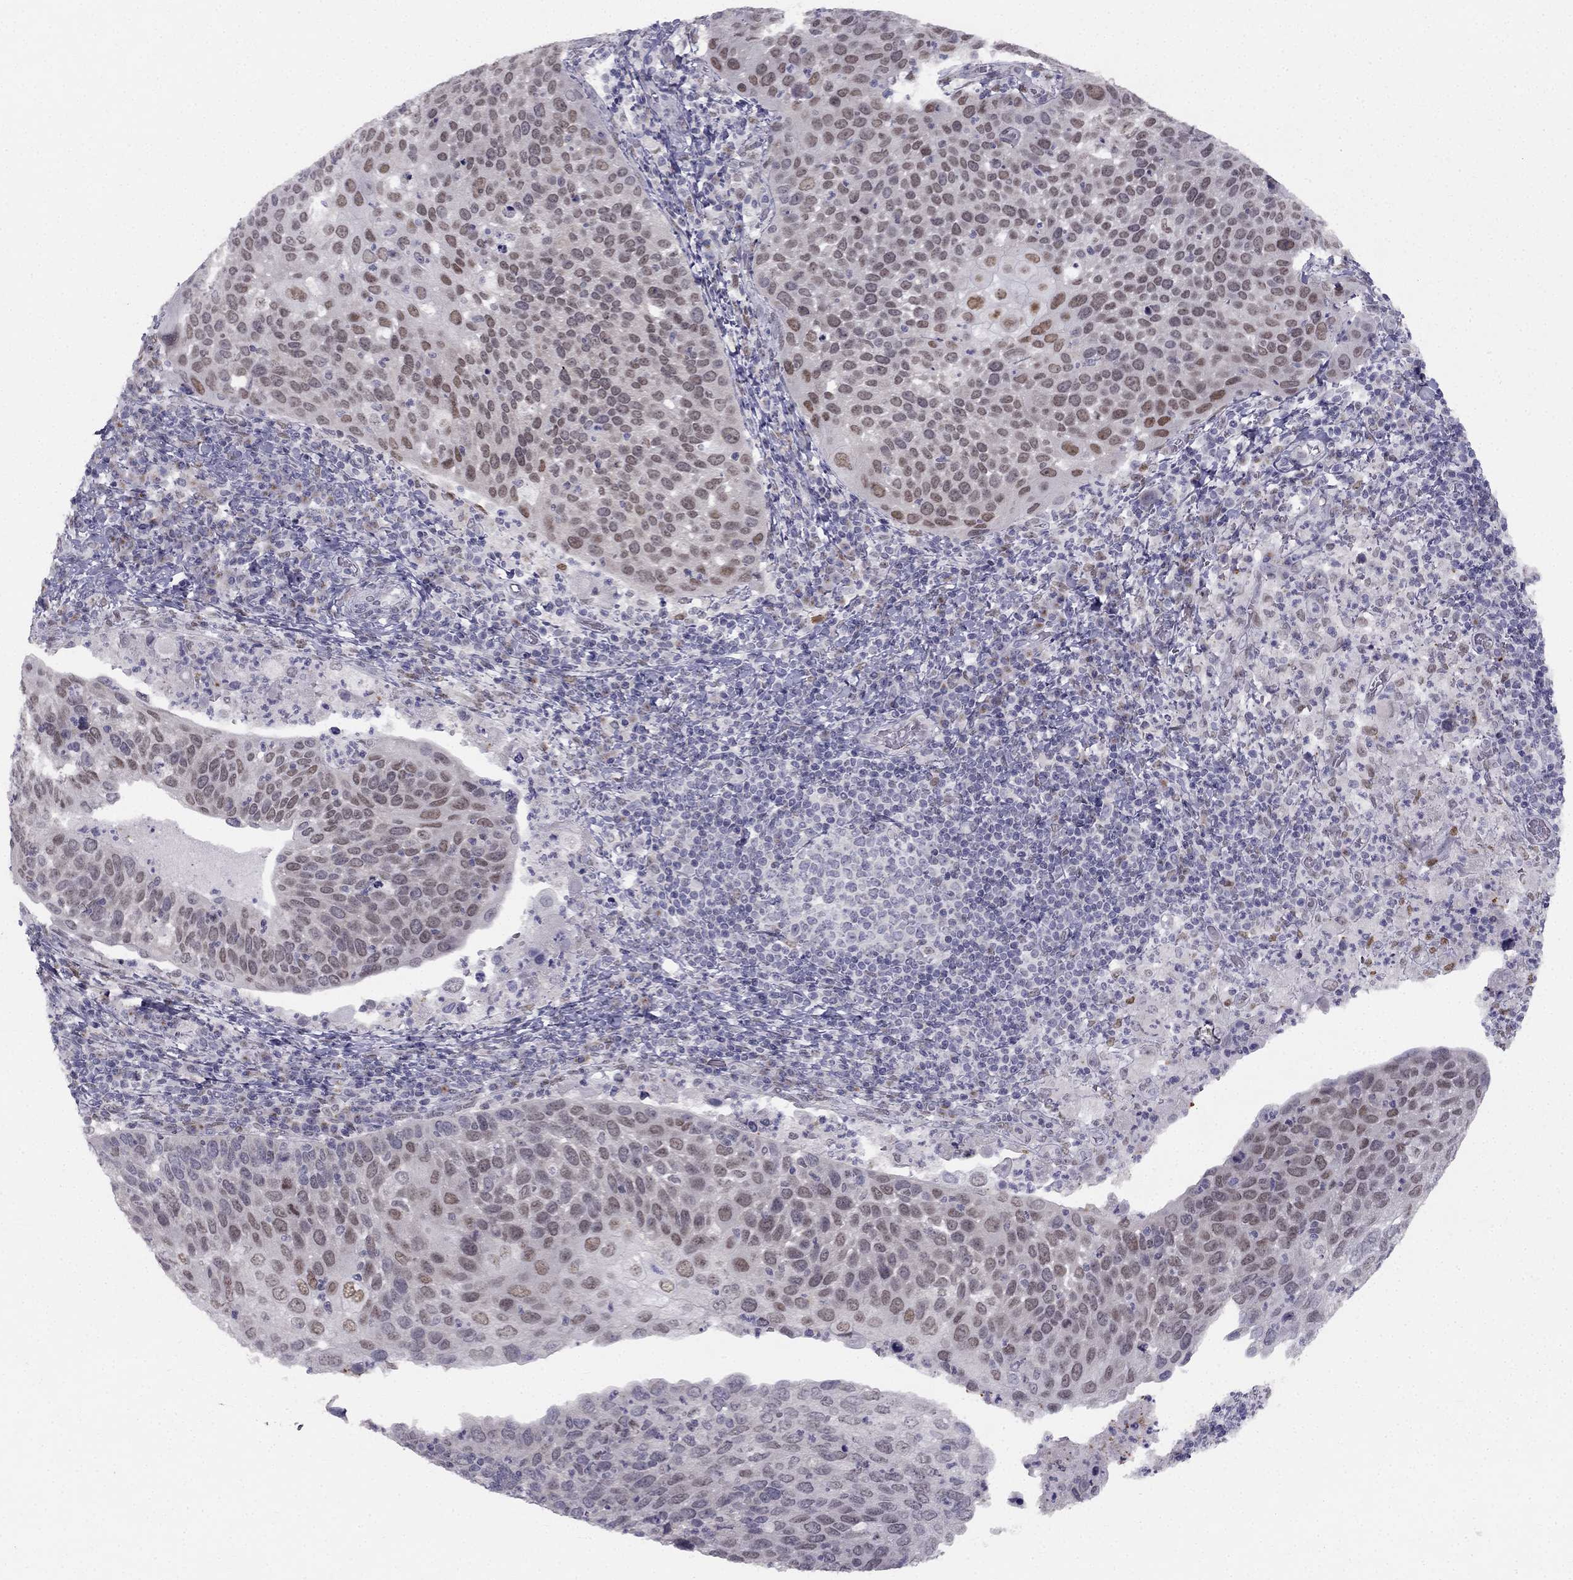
{"staining": {"intensity": "moderate", "quantity": "<25%", "location": "nuclear"}, "tissue": "cervical cancer", "cell_type": "Tumor cells", "image_type": "cancer", "snomed": [{"axis": "morphology", "description": "Squamous cell carcinoma, NOS"}, {"axis": "topography", "description": "Cervix"}], "caption": "Immunohistochemical staining of human squamous cell carcinoma (cervical) reveals low levels of moderate nuclear staining in approximately <25% of tumor cells.", "gene": "TRPS1", "patient": {"sex": "female", "age": 54}}